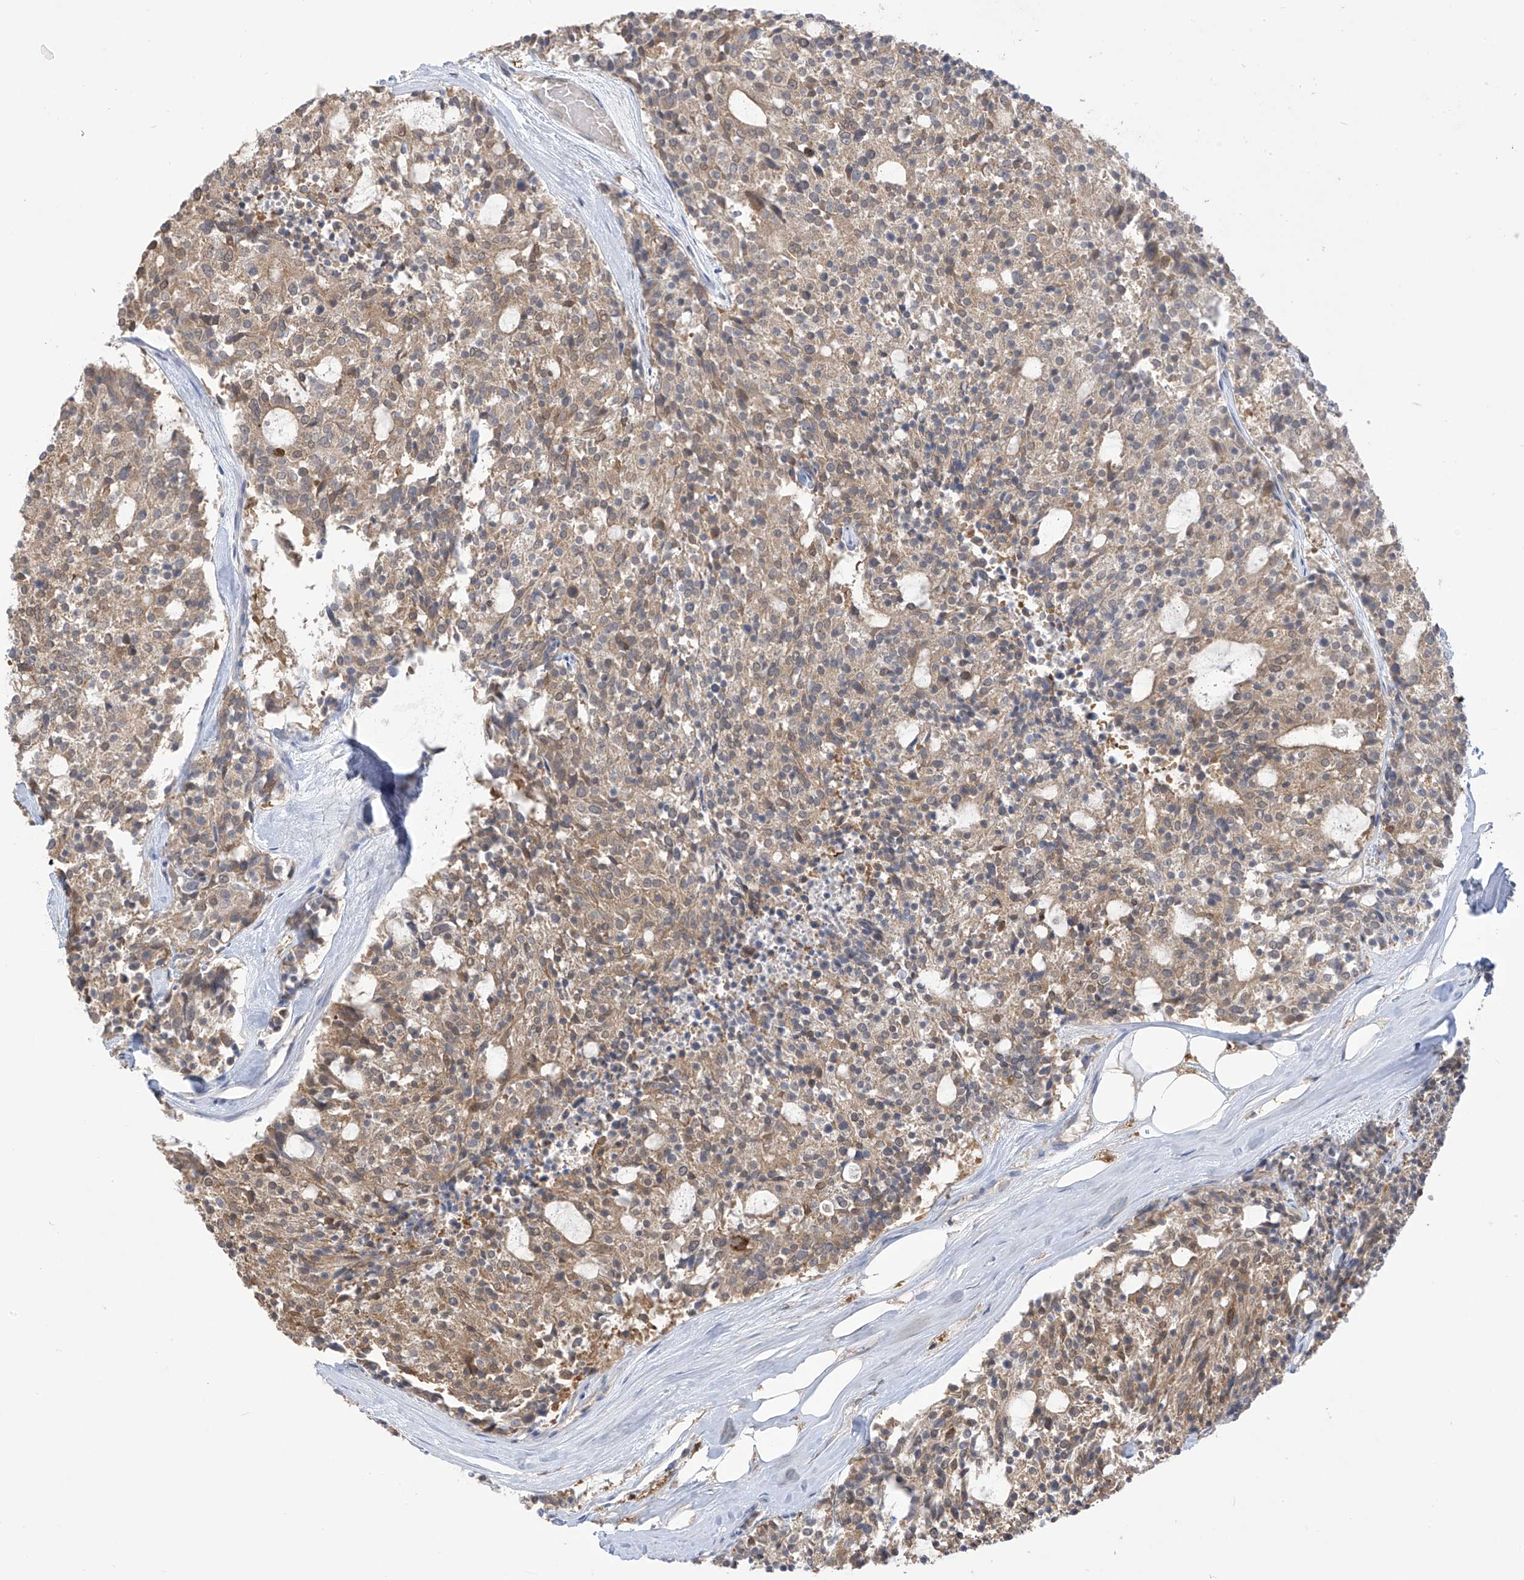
{"staining": {"intensity": "moderate", "quantity": ">75%", "location": "cytoplasmic/membranous,nuclear"}, "tissue": "carcinoid", "cell_type": "Tumor cells", "image_type": "cancer", "snomed": [{"axis": "morphology", "description": "Carcinoid, malignant, NOS"}, {"axis": "topography", "description": "Pancreas"}], "caption": "IHC of human carcinoid demonstrates medium levels of moderate cytoplasmic/membranous and nuclear staining in approximately >75% of tumor cells.", "gene": "IDH1", "patient": {"sex": "female", "age": 54}}